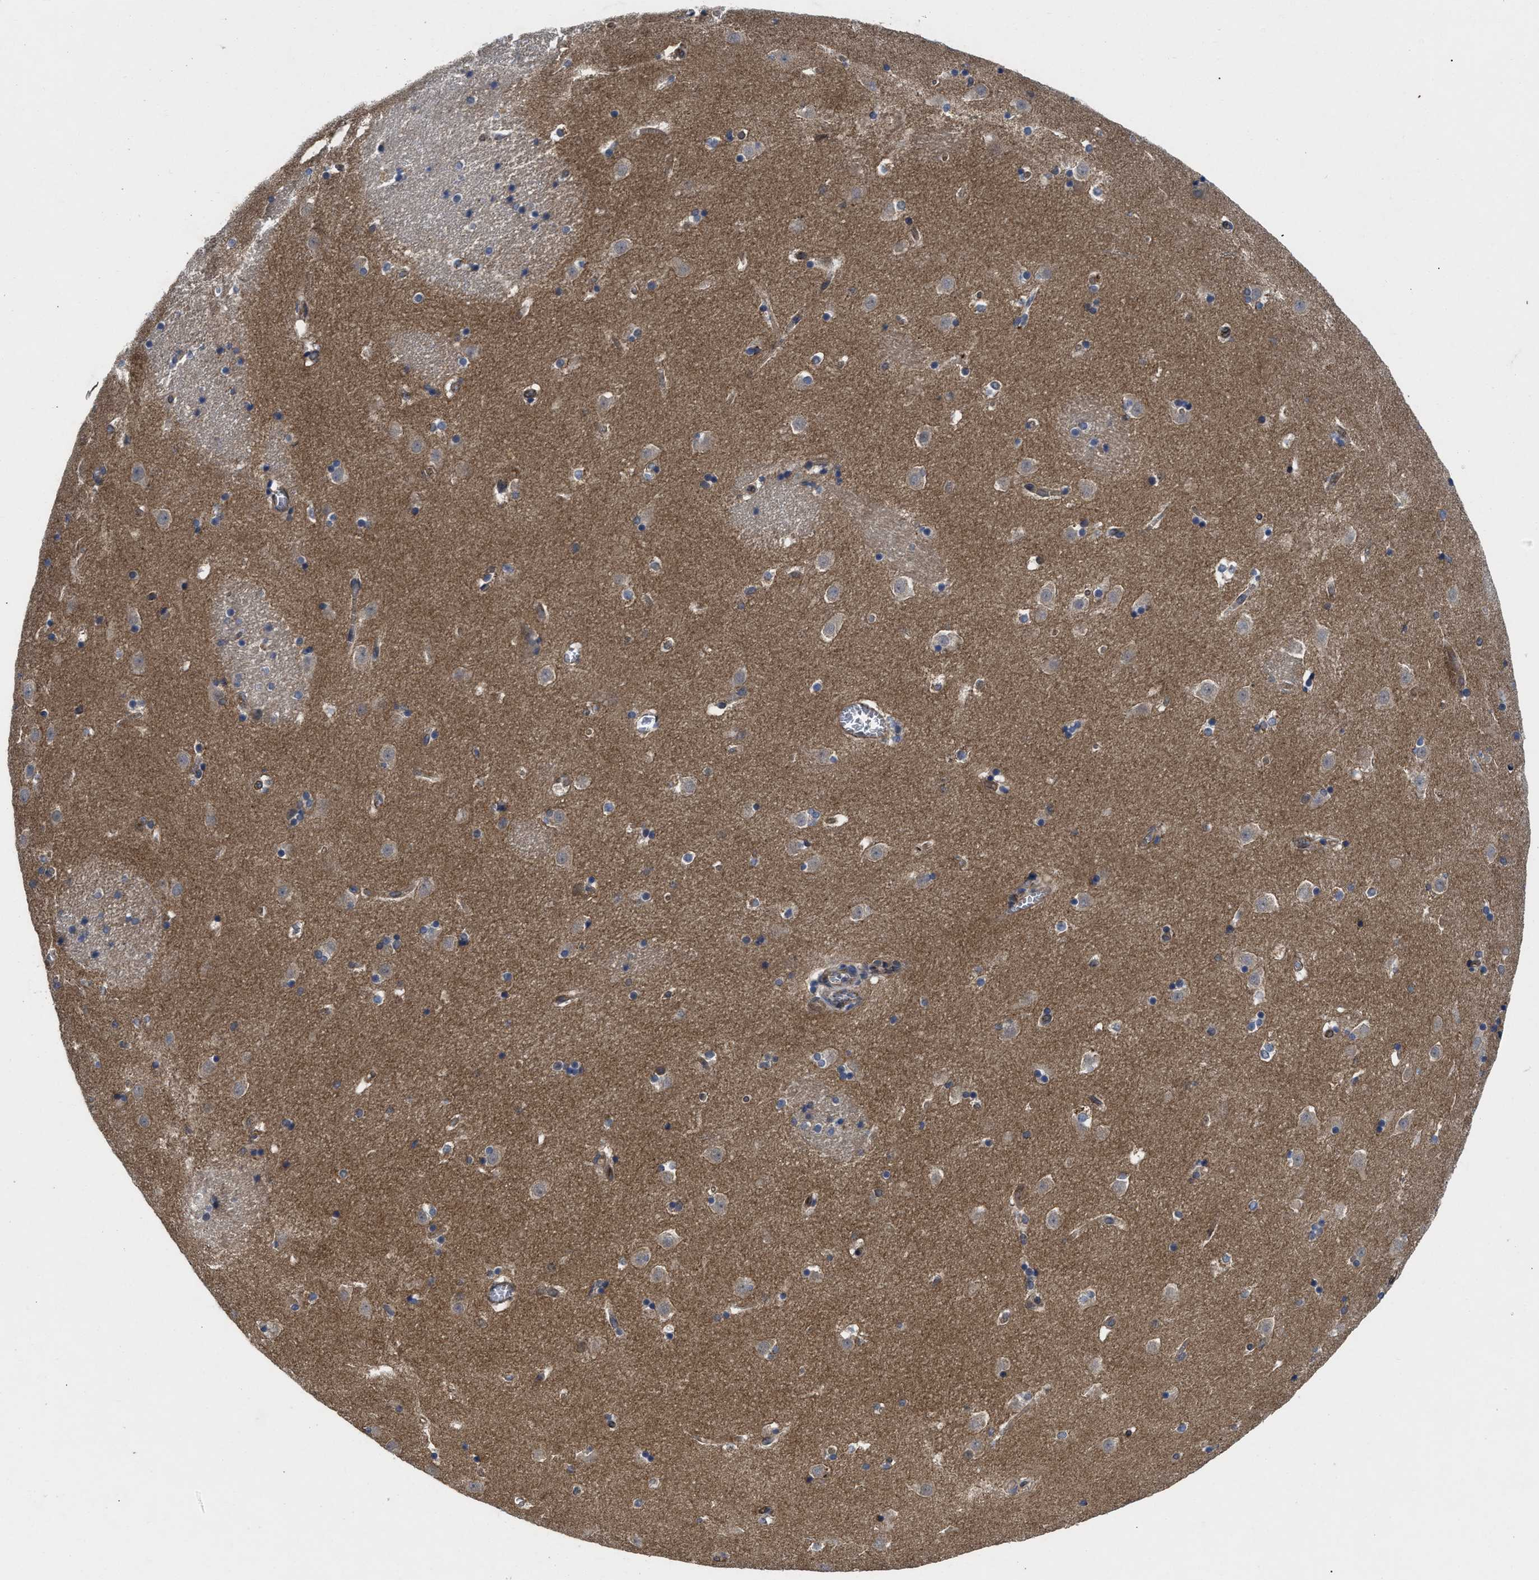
{"staining": {"intensity": "moderate", "quantity": "<25%", "location": "cytoplasmic/membranous"}, "tissue": "caudate", "cell_type": "Glial cells", "image_type": "normal", "snomed": [{"axis": "morphology", "description": "Normal tissue, NOS"}, {"axis": "topography", "description": "Lateral ventricle wall"}], "caption": "The micrograph demonstrates staining of unremarkable caudate, revealing moderate cytoplasmic/membranous protein positivity (brown color) within glial cells.", "gene": "PKD2", "patient": {"sex": "male", "age": 45}}